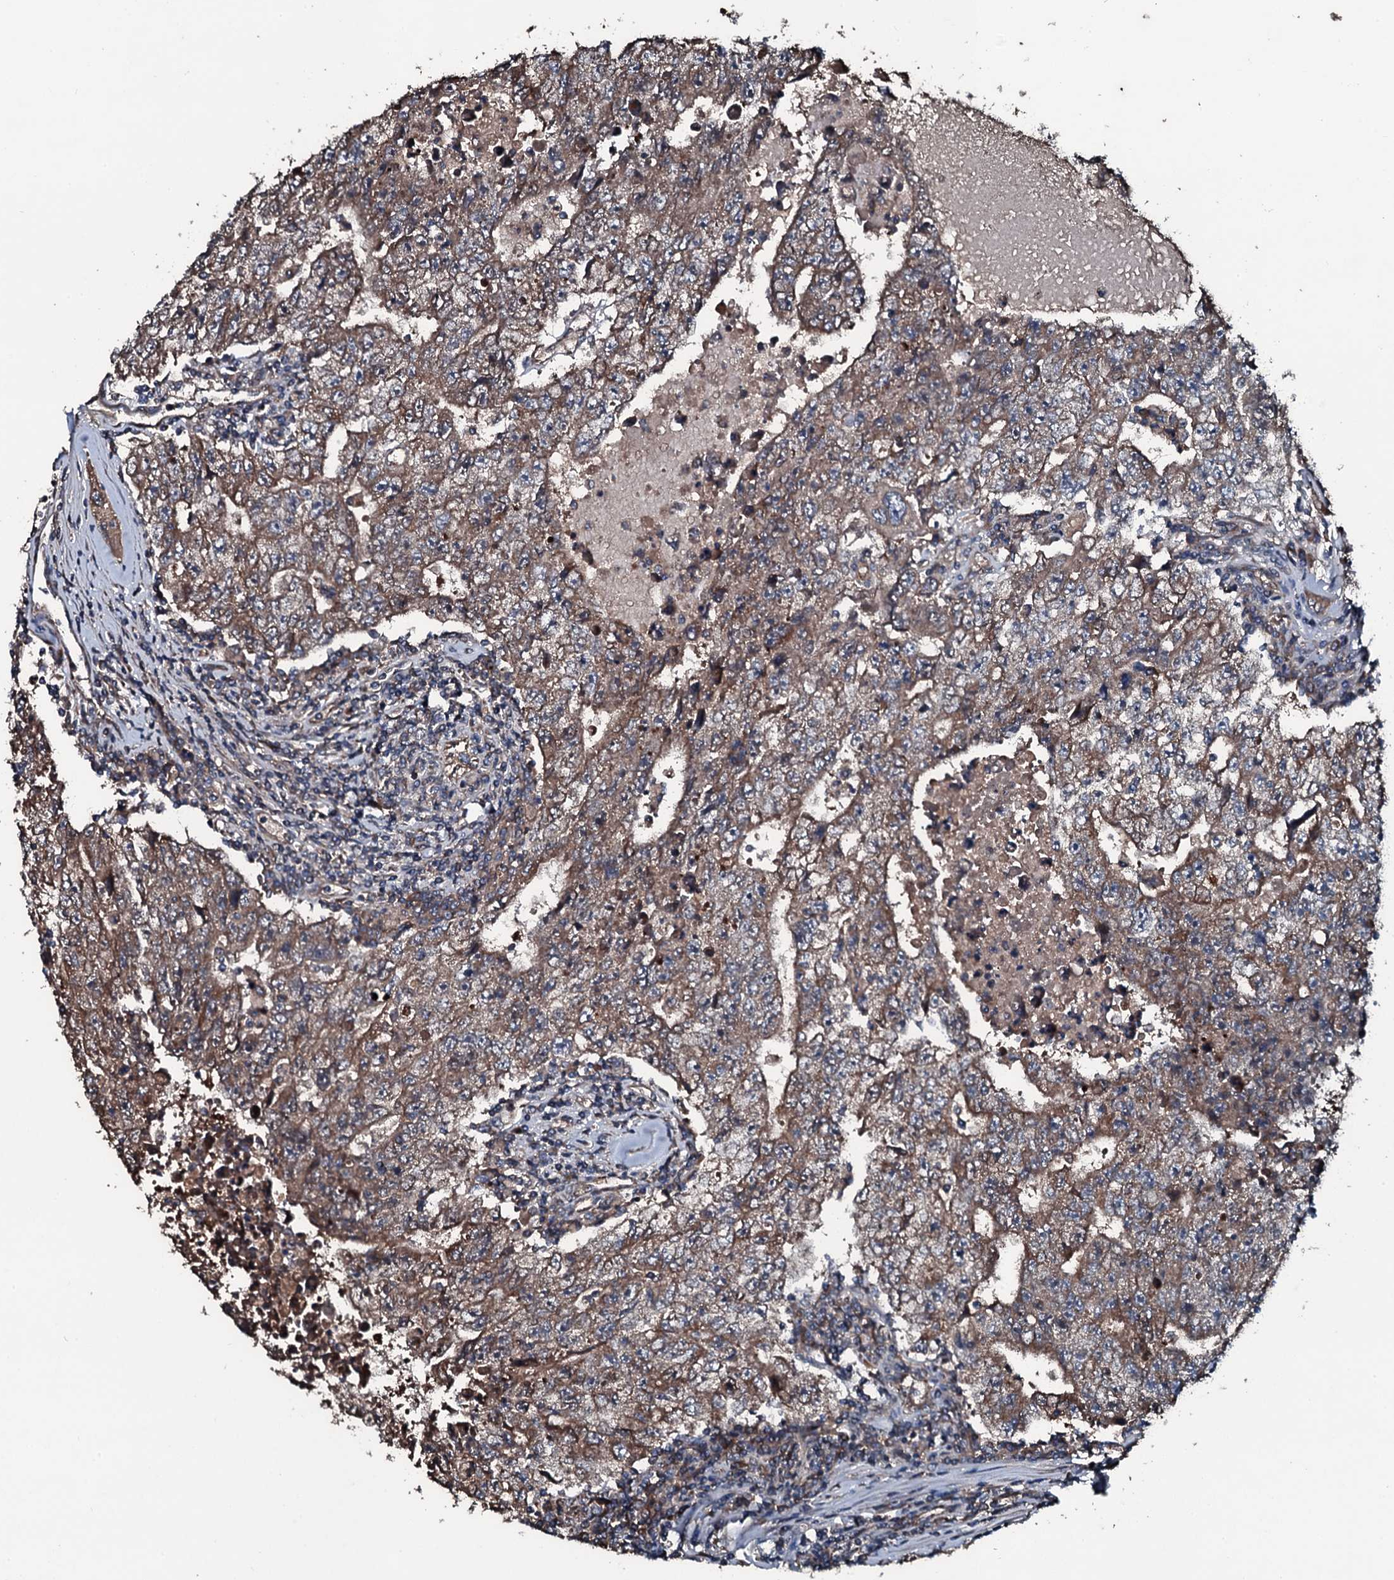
{"staining": {"intensity": "moderate", "quantity": ">75%", "location": "cytoplasmic/membranous"}, "tissue": "testis cancer", "cell_type": "Tumor cells", "image_type": "cancer", "snomed": [{"axis": "morphology", "description": "Carcinoma, Embryonal, NOS"}, {"axis": "topography", "description": "Testis"}], "caption": "High-power microscopy captured an immunohistochemistry (IHC) micrograph of testis cancer (embryonal carcinoma), revealing moderate cytoplasmic/membranous expression in about >75% of tumor cells.", "gene": "AARS1", "patient": {"sex": "male", "age": 17}}